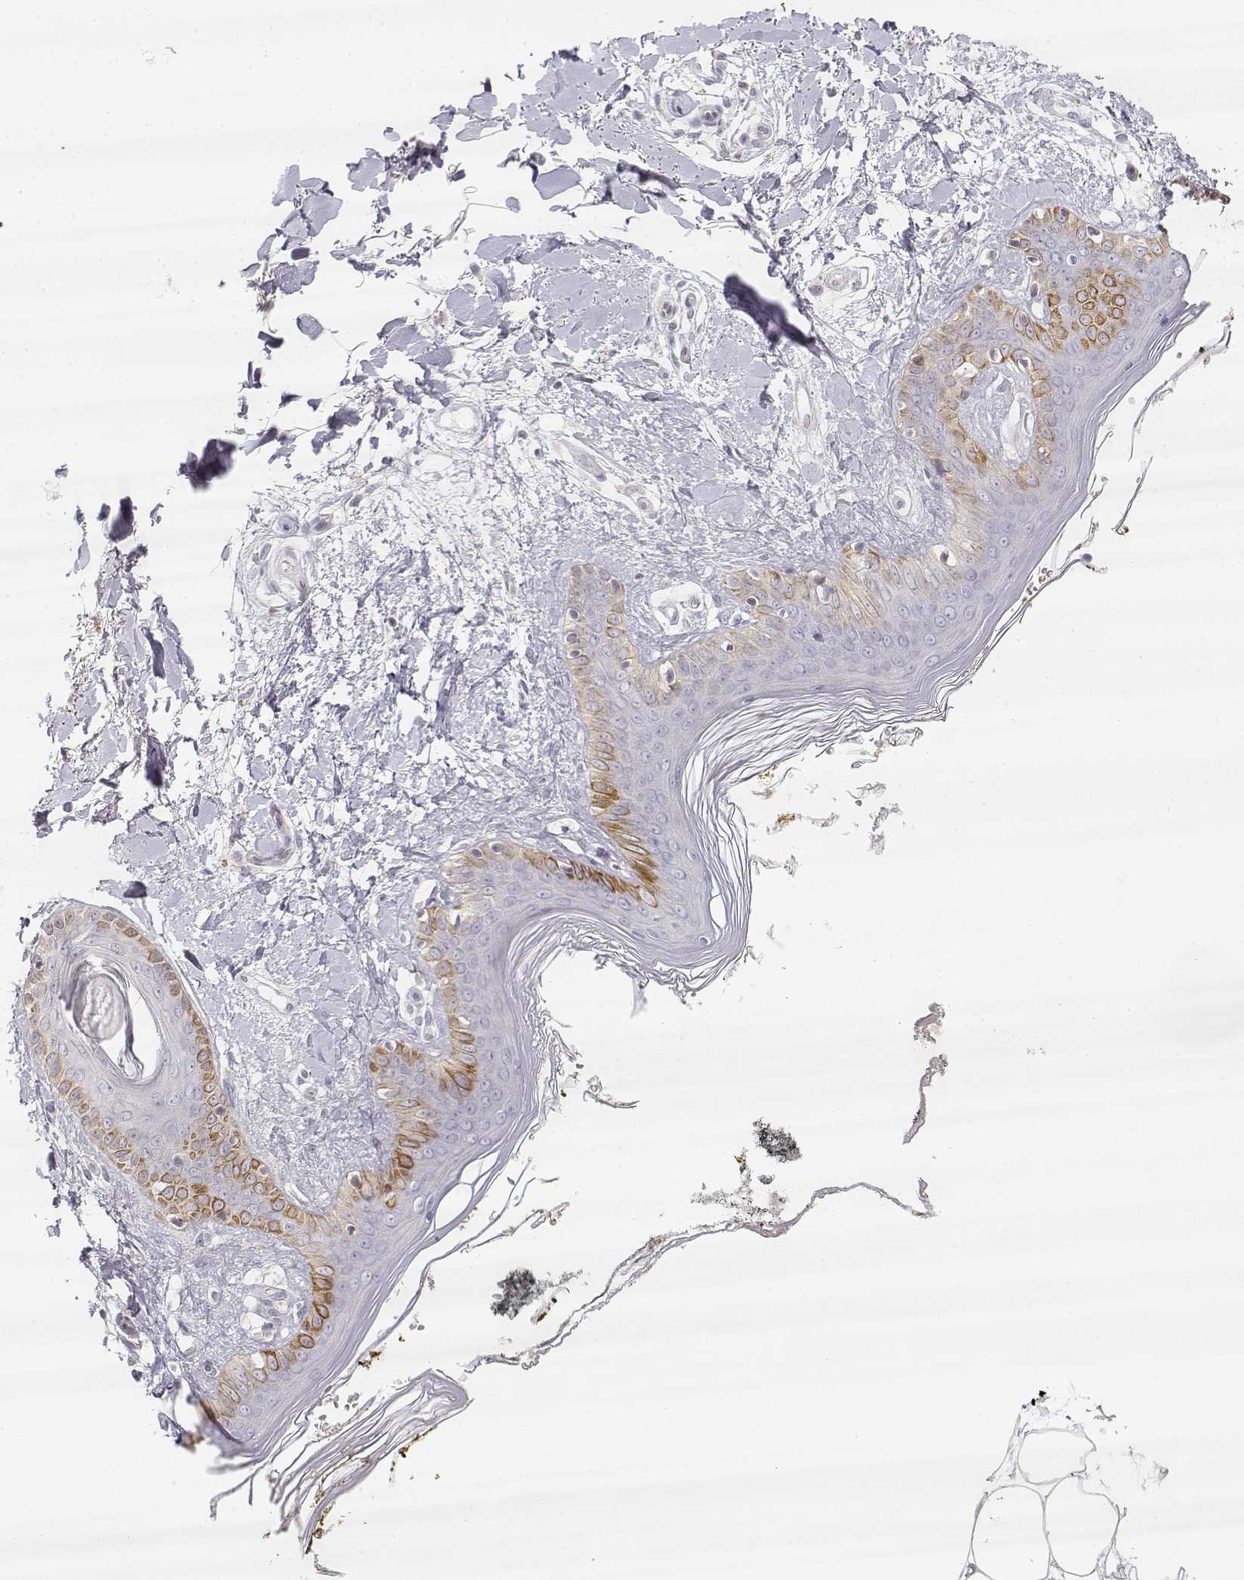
{"staining": {"intensity": "negative", "quantity": "none", "location": "none"}, "tissue": "skin", "cell_type": "Fibroblasts", "image_type": "normal", "snomed": [{"axis": "morphology", "description": "Normal tissue, NOS"}, {"axis": "topography", "description": "Skin"}], "caption": "Protein analysis of unremarkable skin displays no significant positivity in fibroblasts. The staining is performed using DAB (3,3'-diaminobenzidine) brown chromogen with nuclei counter-stained in using hematoxylin.", "gene": "GLIPR1L2", "patient": {"sex": "female", "age": 34}}